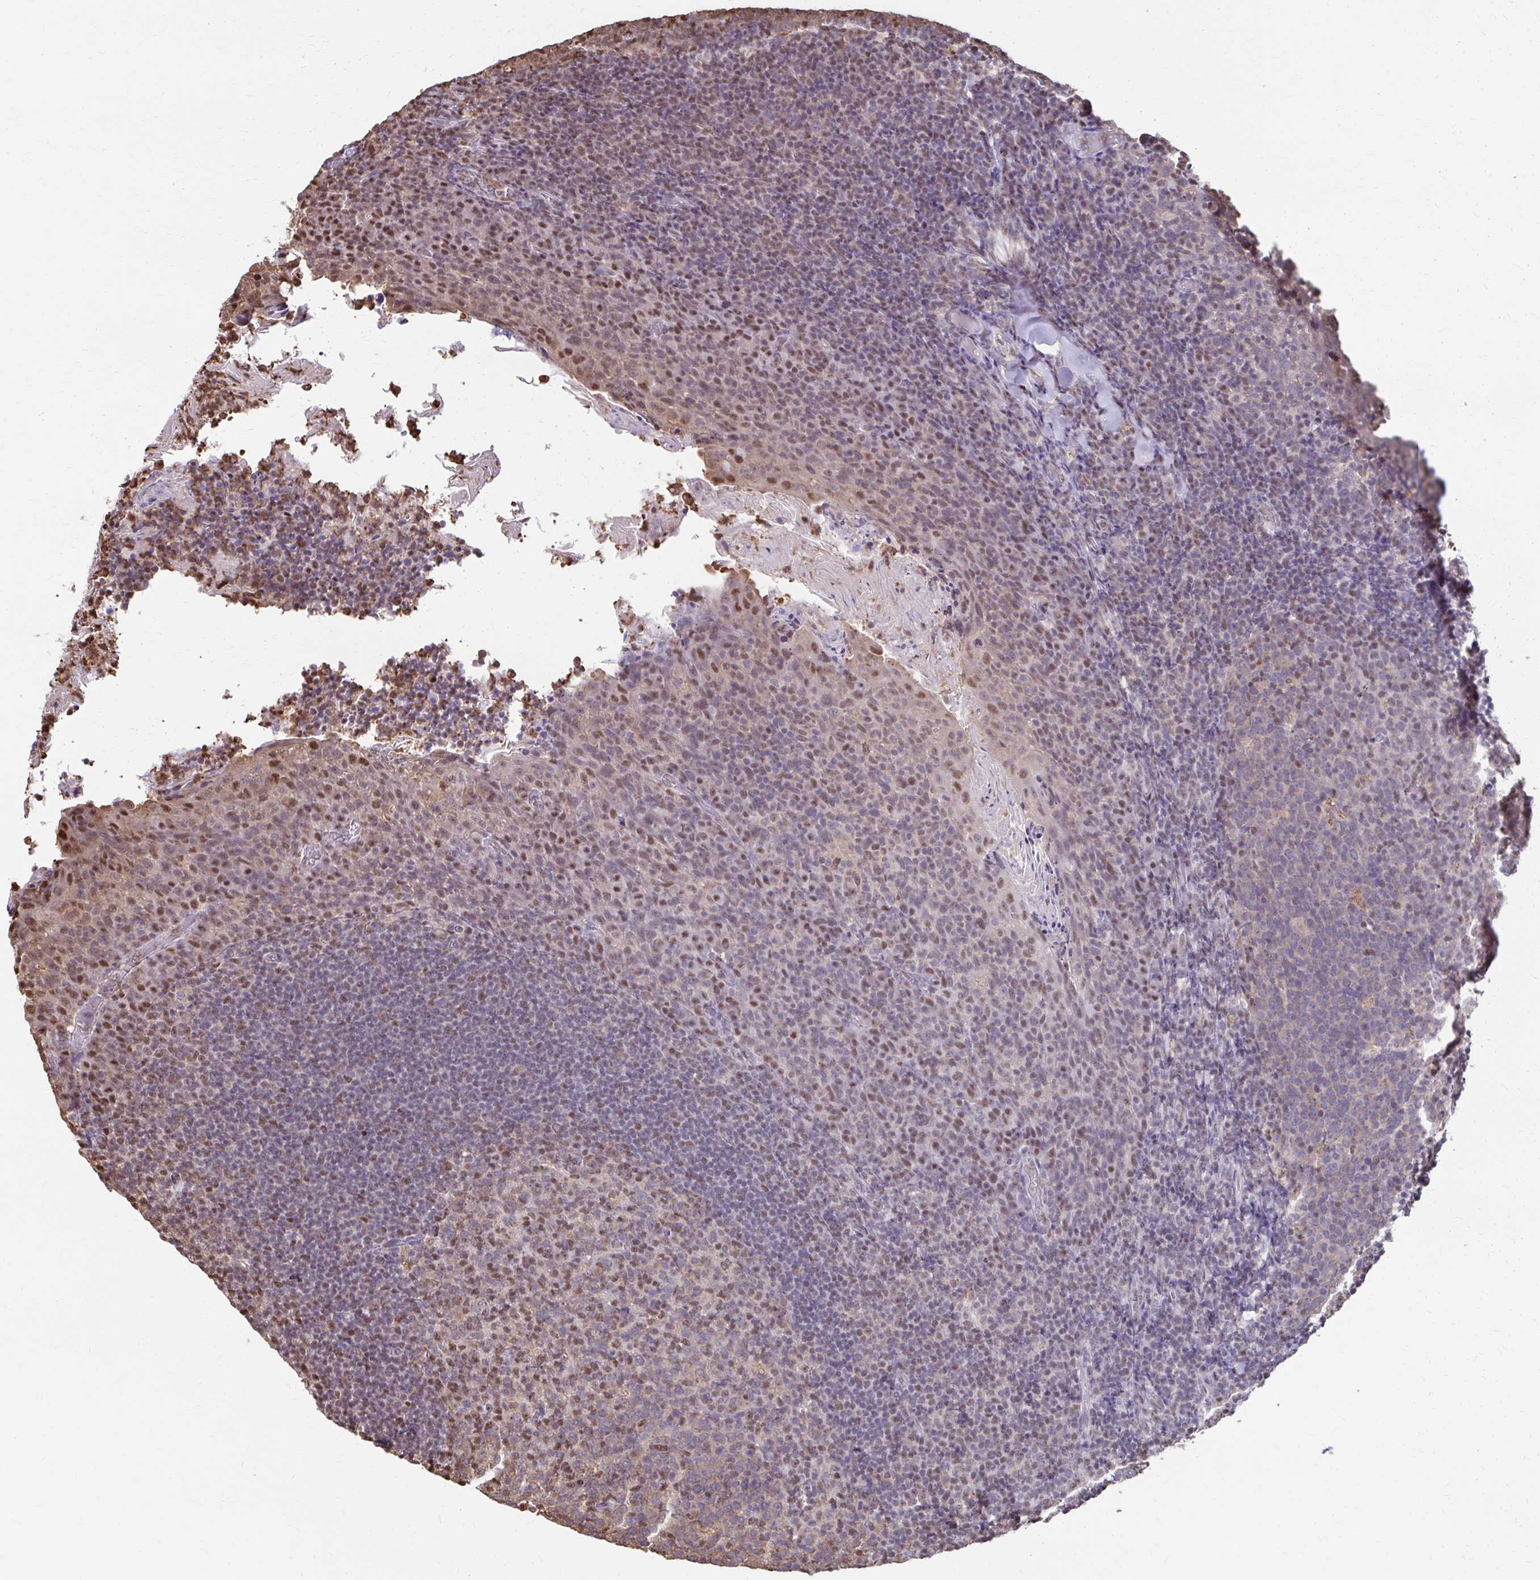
{"staining": {"intensity": "moderate", "quantity": "25%-75%", "location": "nuclear"}, "tissue": "tonsil", "cell_type": "Germinal center cells", "image_type": "normal", "snomed": [{"axis": "morphology", "description": "Normal tissue, NOS"}, {"axis": "topography", "description": "Tonsil"}], "caption": "Protein expression analysis of unremarkable human tonsil reveals moderate nuclear expression in about 25%-75% of germinal center cells. The staining was performed using DAB, with brown indicating positive protein expression. Nuclei are stained blue with hematoxylin.", "gene": "ING4", "patient": {"sex": "female", "age": 10}}